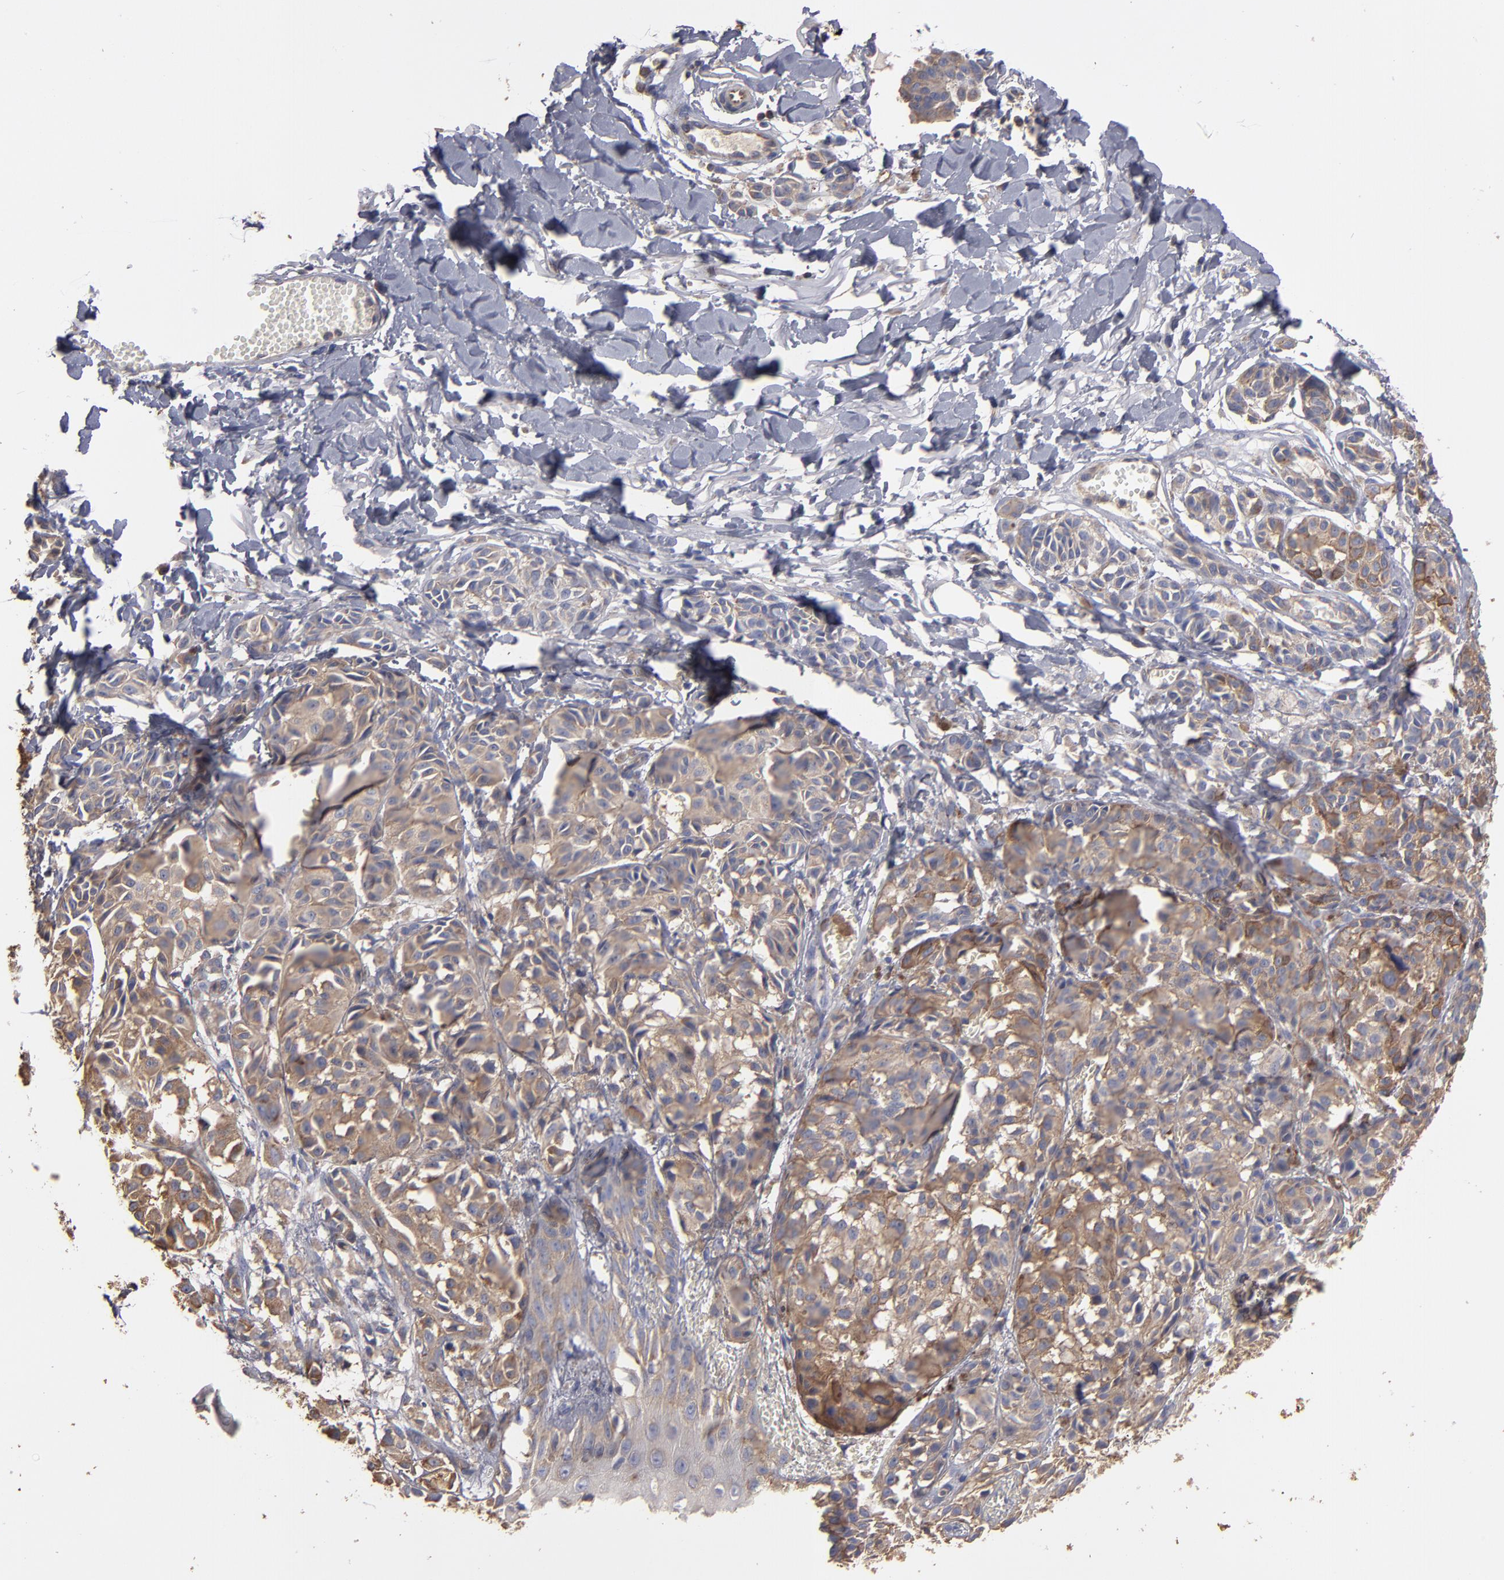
{"staining": {"intensity": "moderate", "quantity": ">75%", "location": "cytoplasmic/membranous"}, "tissue": "melanoma", "cell_type": "Tumor cells", "image_type": "cancer", "snomed": [{"axis": "morphology", "description": "Malignant melanoma, NOS"}, {"axis": "topography", "description": "Skin"}], "caption": "Human melanoma stained with a brown dye displays moderate cytoplasmic/membranous positive positivity in approximately >75% of tumor cells.", "gene": "ESYT2", "patient": {"sex": "male", "age": 76}}